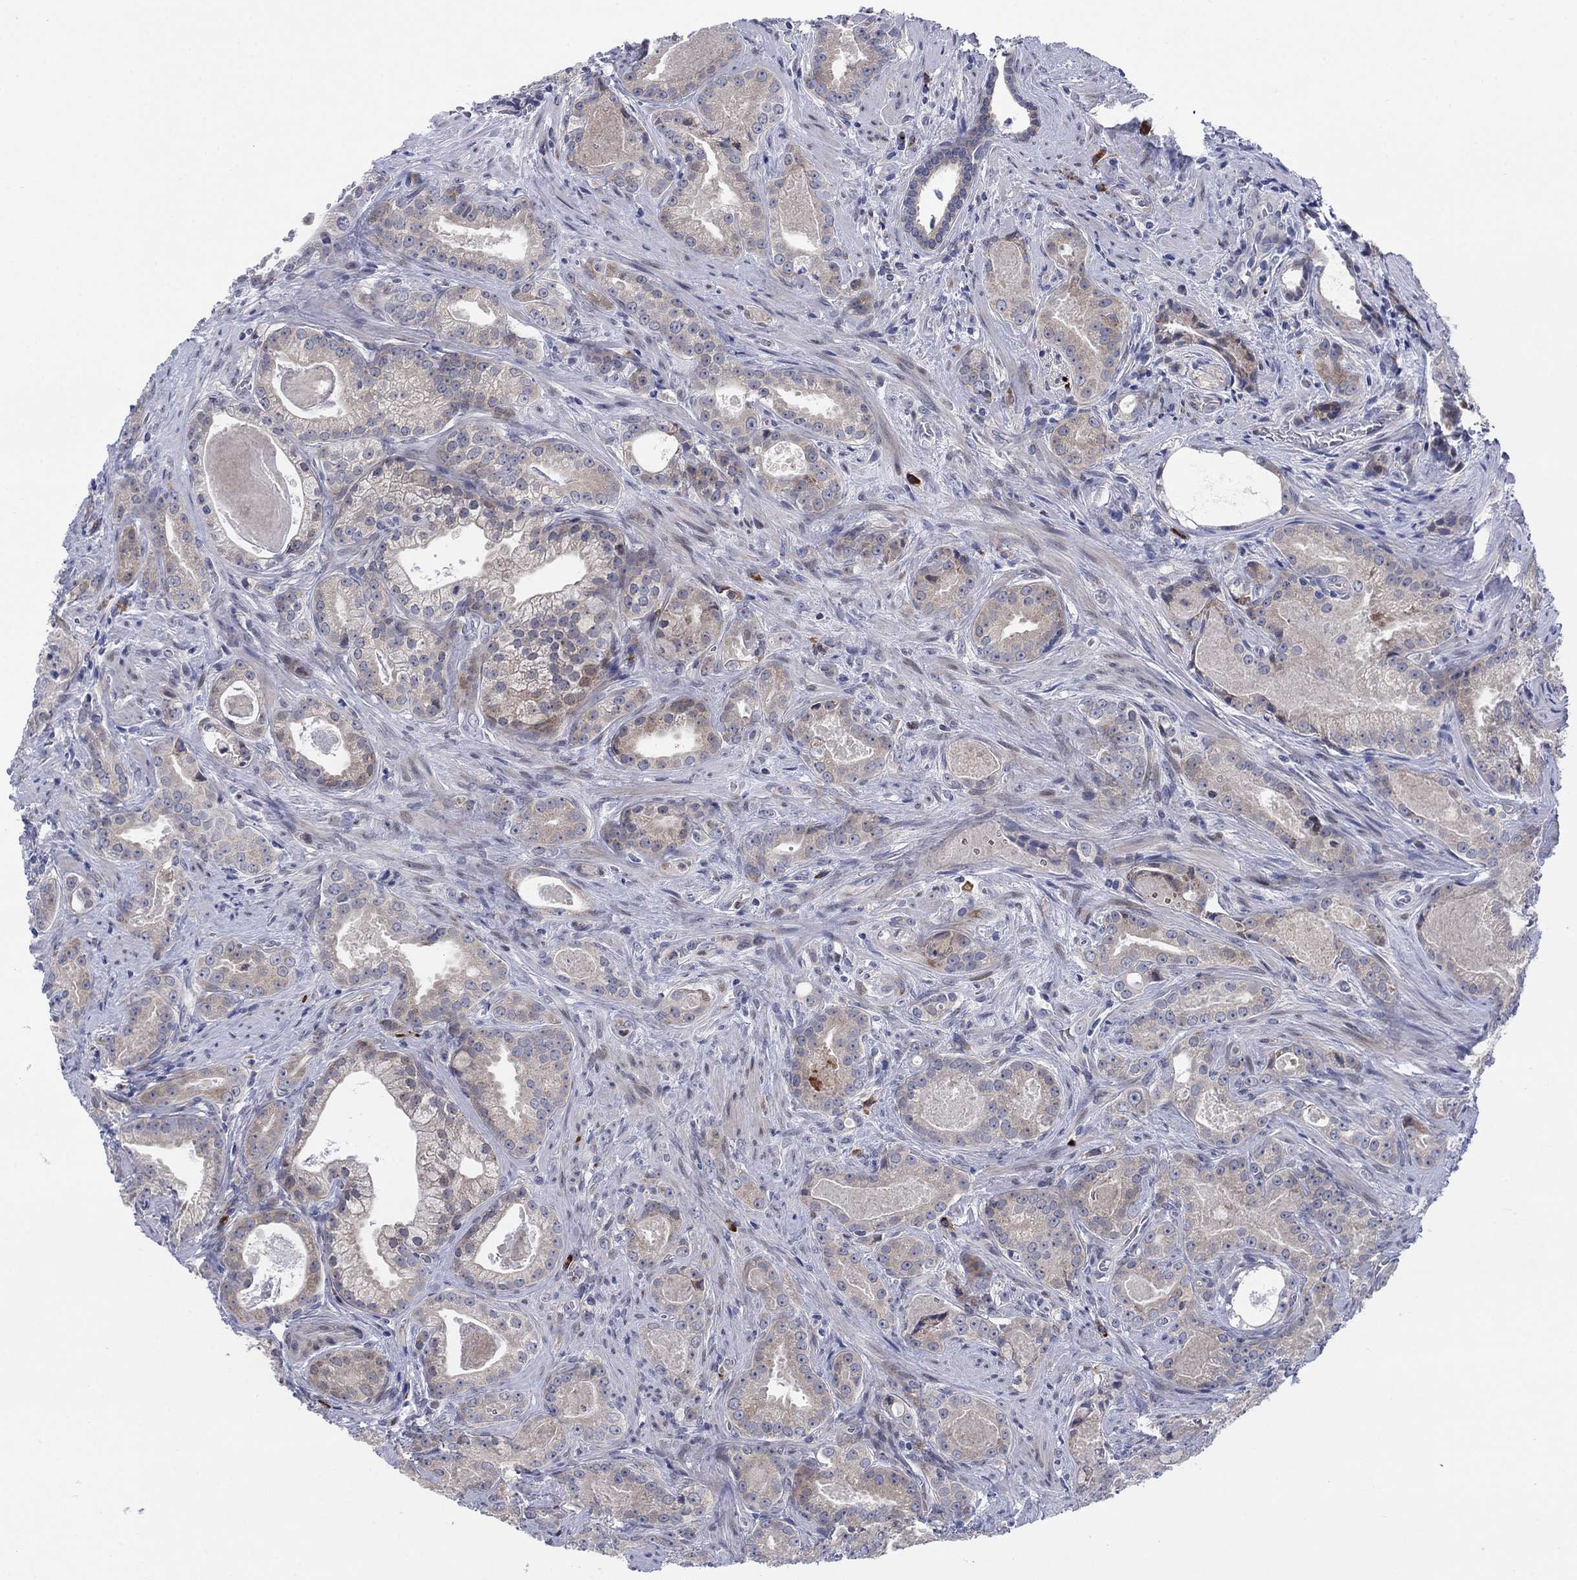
{"staining": {"intensity": "negative", "quantity": "none", "location": "none"}, "tissue": "prostate cancer", "cell_type": "Tumor cells", "image_type": "cancer", "snomed": [{"axis": "morphology", "description": "Adenocarcinoma, NOS"}, {"axis": "topography", "description": "Prostate"}], "caption": "Tumor cells show no significant staining in prostate adenocarcinoma.", "gene": "TTC21B", "patient": {"sex": "male", "age": 61}}